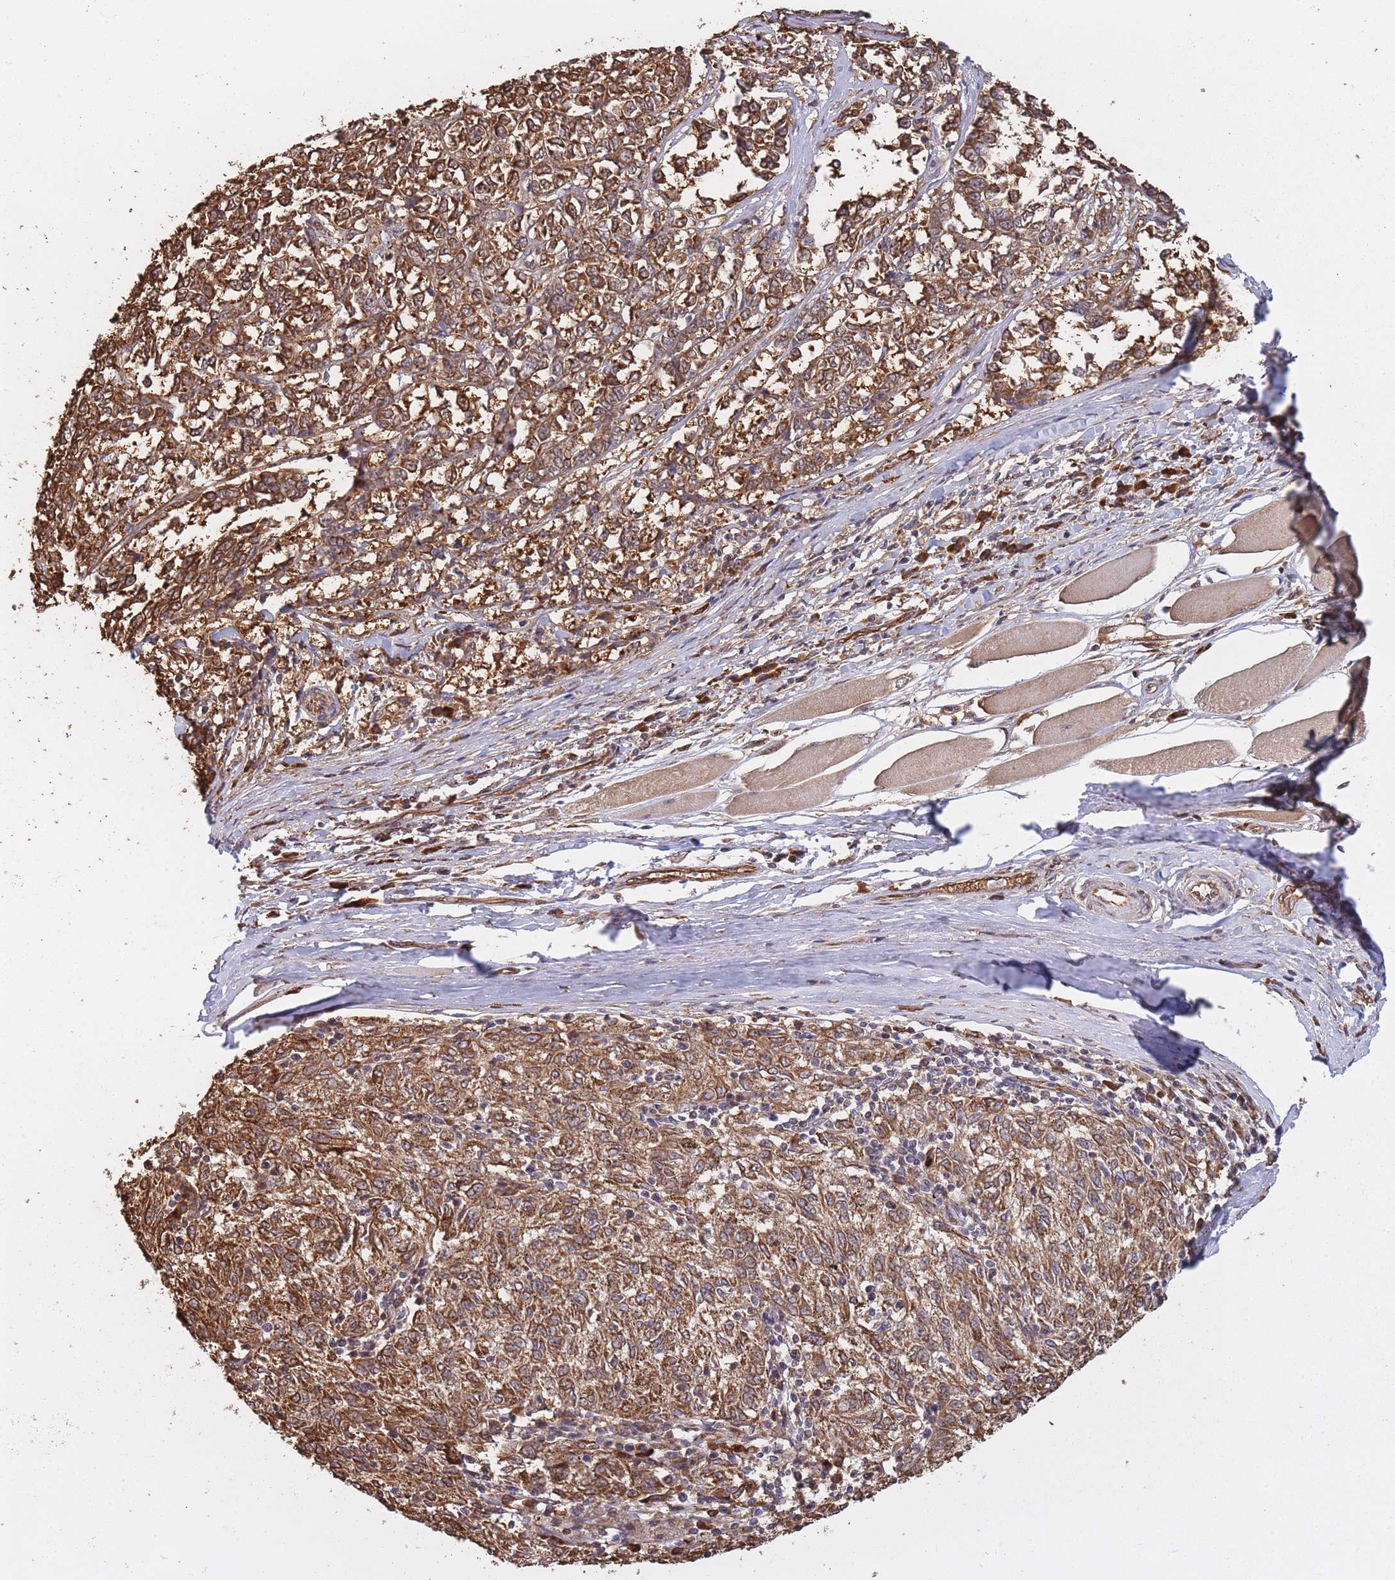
{"staining": {"intensity": "strong", "quantity": ">75%", "location": "cytoplasmic/membranous"}, "tissue": "melanoma", "cell_type": "Tumor cells", "image_type": "cancer", "snomed": [{"axis": "morphology", "description": "Malignant melanoma, NOS"}, {"axis": "topography", "description": "Skin"}], "caption": "An image showing strong cytoplasmic/membranous expression in about >75% of tumor cells in malignant melanoma, as visualized by brown immunohistochemical staining.", "gene": "ARL13B", "patient": {"sex": "female", "age": 72}}